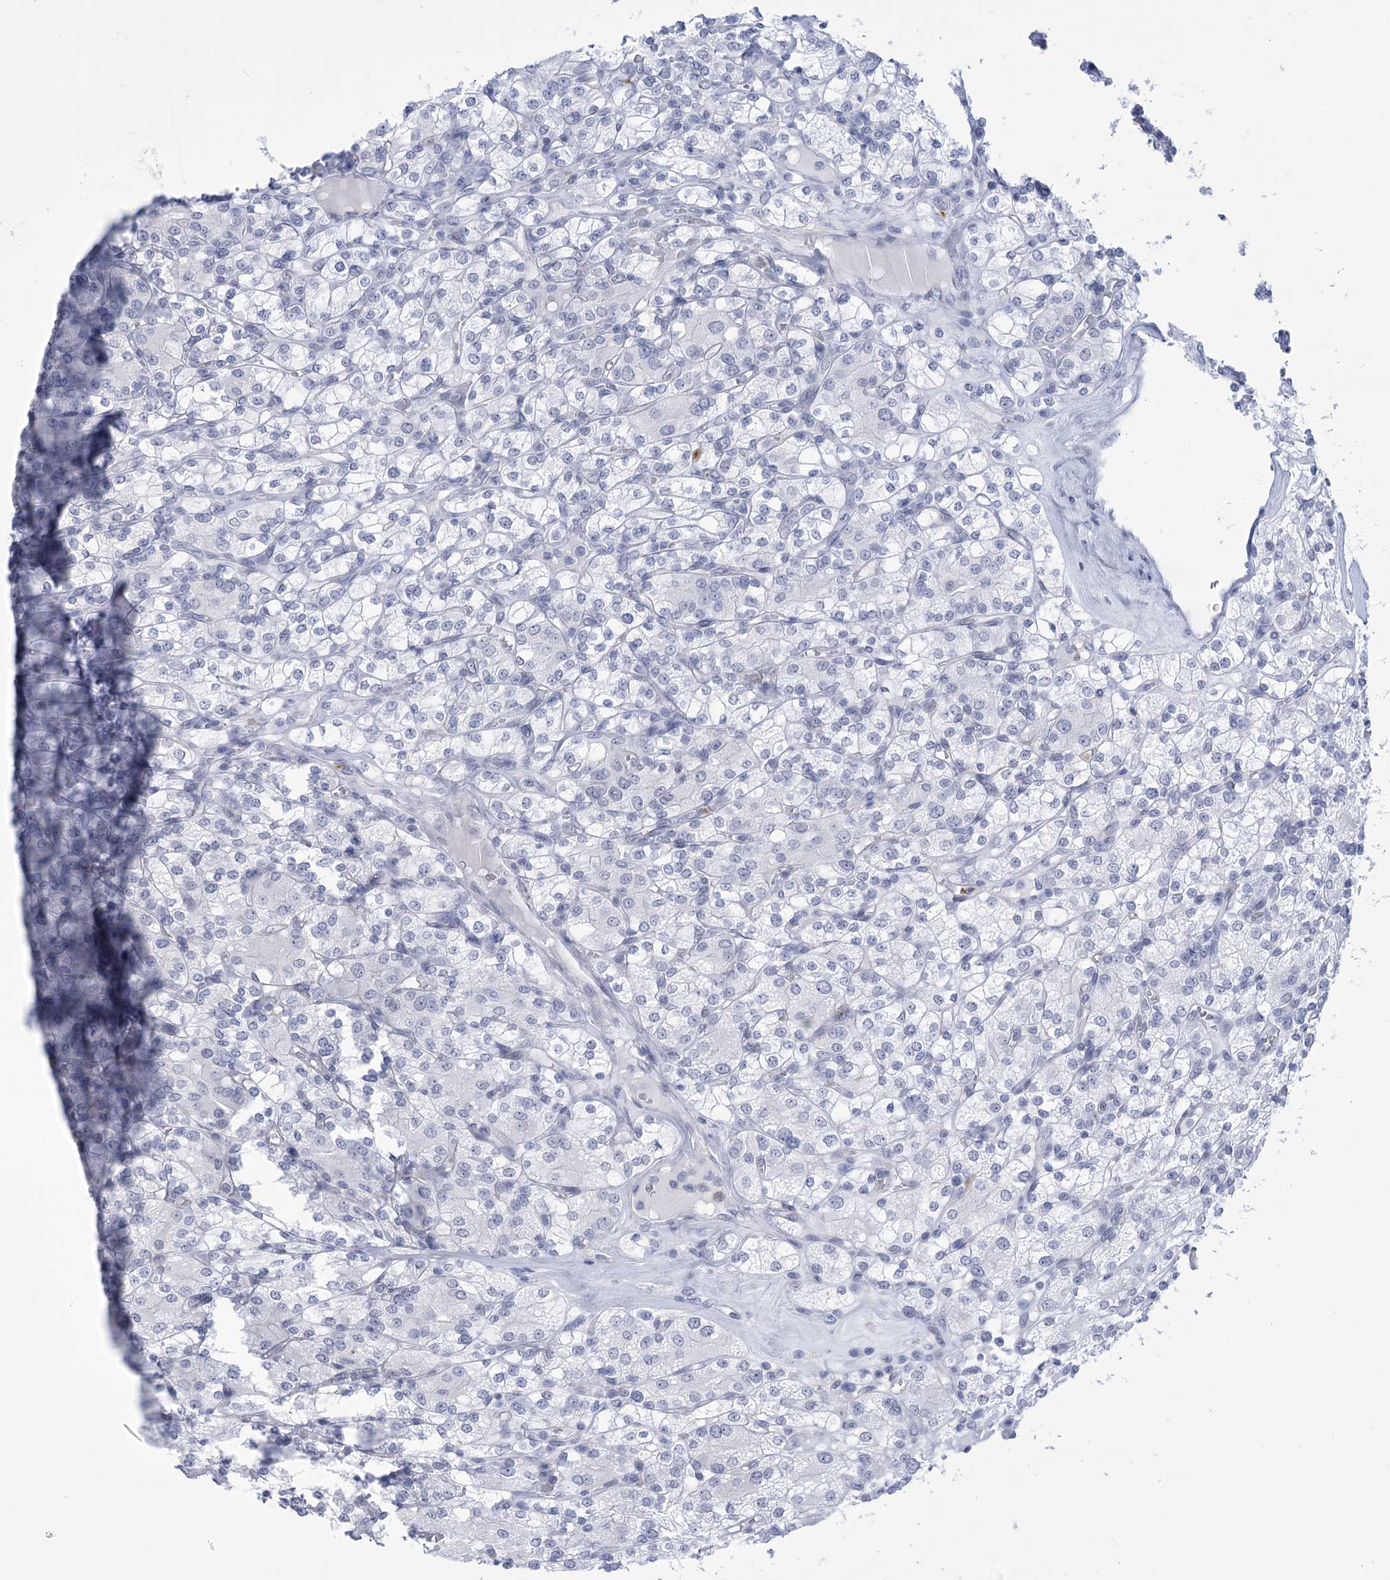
{"staining": {"intensity": "negative", "quantity": "none", "location": "none"}, "tissue": "renal cancer", "cell_type": "Tumor cells", "image_type": "cancer", "snomed": [{"axis": "morphology", "description": "Adenocarcinoma, NOS"}, {"axis": "topography", "description": "Kidney"}], "caption": "Immunohistochemistry (IHC) image of renal cancer (adenocarcinoma) stained for a protein (brown), which demonstrates no positivity in tumor cells. The staining is performed using DAB brown chromogen with nuclei counter-stained in using hematoxylin.", "gene": "HORMAD1", "patient": {"sex": "male", "age": 77}}